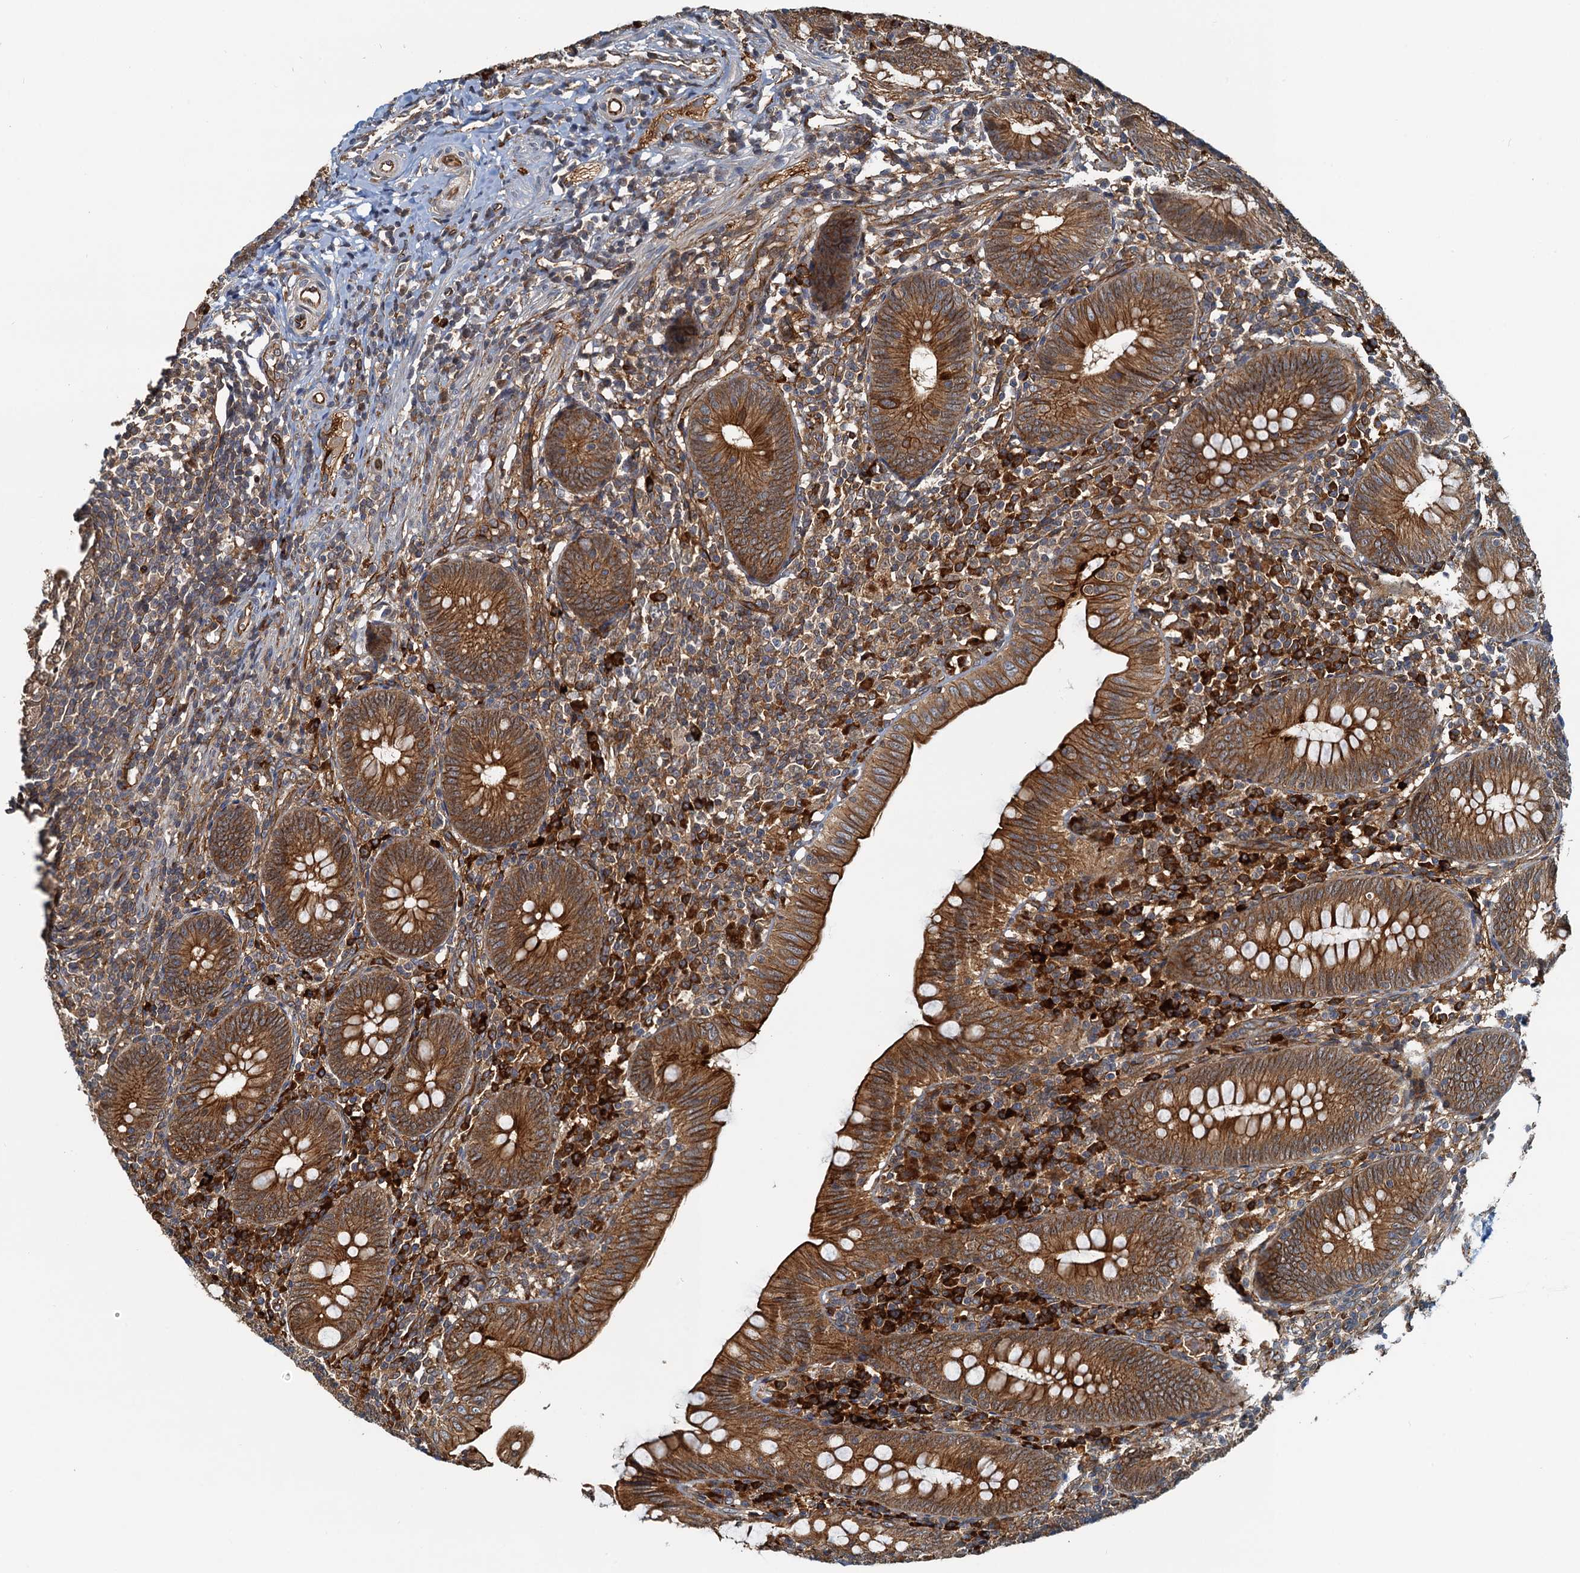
{"staining": {"intensity": "strong", "quantity": ">75%", "location": "cytoplasmic/membranous"}, "tissue": "appendix", "cell_type": "Glandular cells", "image_type": "normal", "snomed": [{"axis": "morphology", "description": "Normal tissue, NOS"}, {"axis": "topography", "description": "Appendix"}], "caption": "Immunohistochemical staining of benign appendix displays >75% levels of strong cytoplasmic/membranous protein staining in approximately >75% of glandular cells. The staining was performed using DAB (3,3'-diaminobenzidine) to visualize the protein expression in brown, while the nuclei were stained in blue with hematoxylin (Magnification: 20x).", "gene": "NIPAL3", "patient": {"sex": "male", "age": 14}}